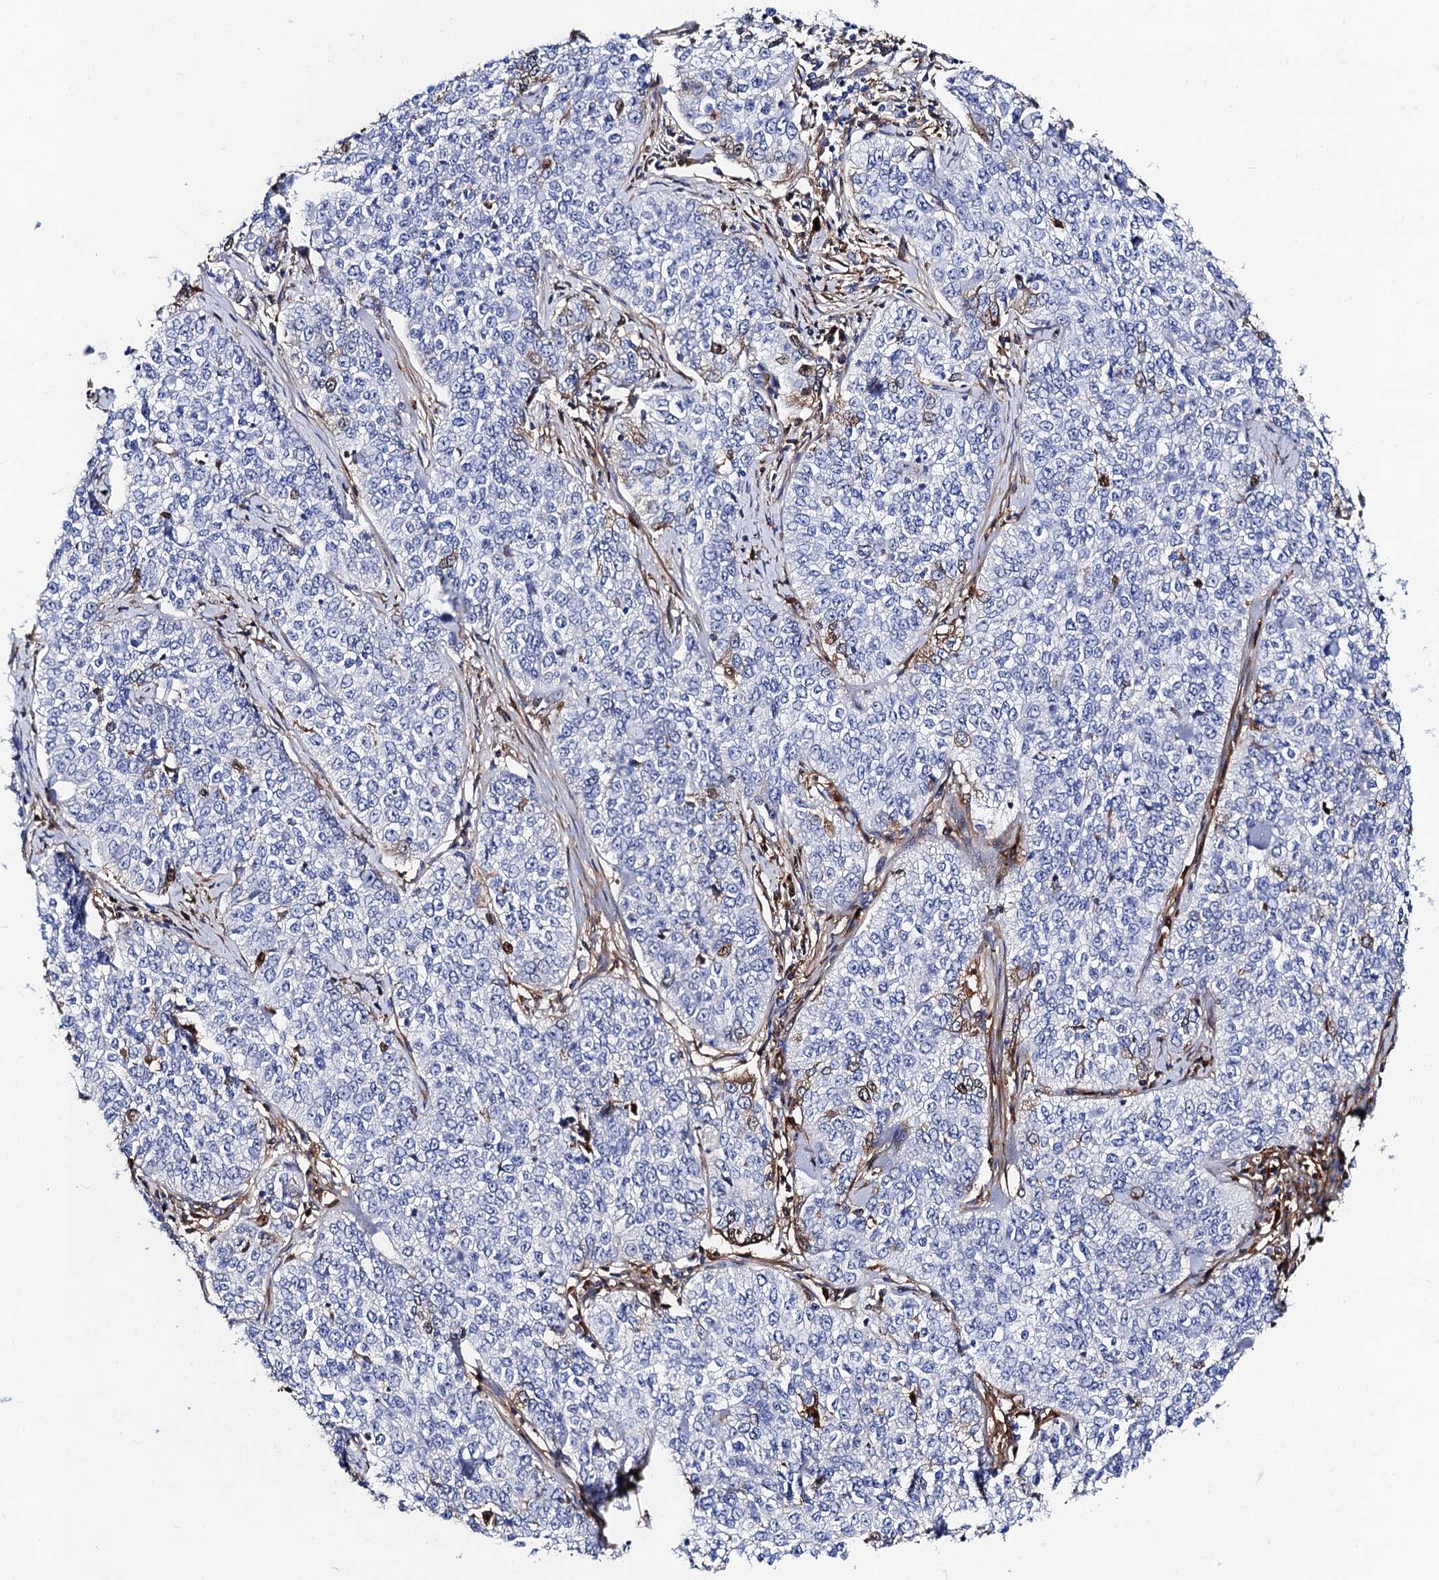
{"staining": {"intensity": "negative", "quantity": "none", "location": "none"}, "tissue": "cervical cancer", "cell_type": "Tumor cells", "image_type": "cancer", "snomed": [{"axis": "morphology", "description": "Squamous cell carcinoma, NOS"}, {"axis": "topography", "description": "Cervix"}], "caption": "Immunohistochemistry (IHC) histopathology image of neoplastic tissue: squamous cell carcinoma (cervical) stained with DAB (3,3'-diaminobenzidine) displays no significant protein positivity in tumor cells. (DAB IHC, high magnification).", "gene": "FREM3", "patient": {"sex": "female", "age": 35}}